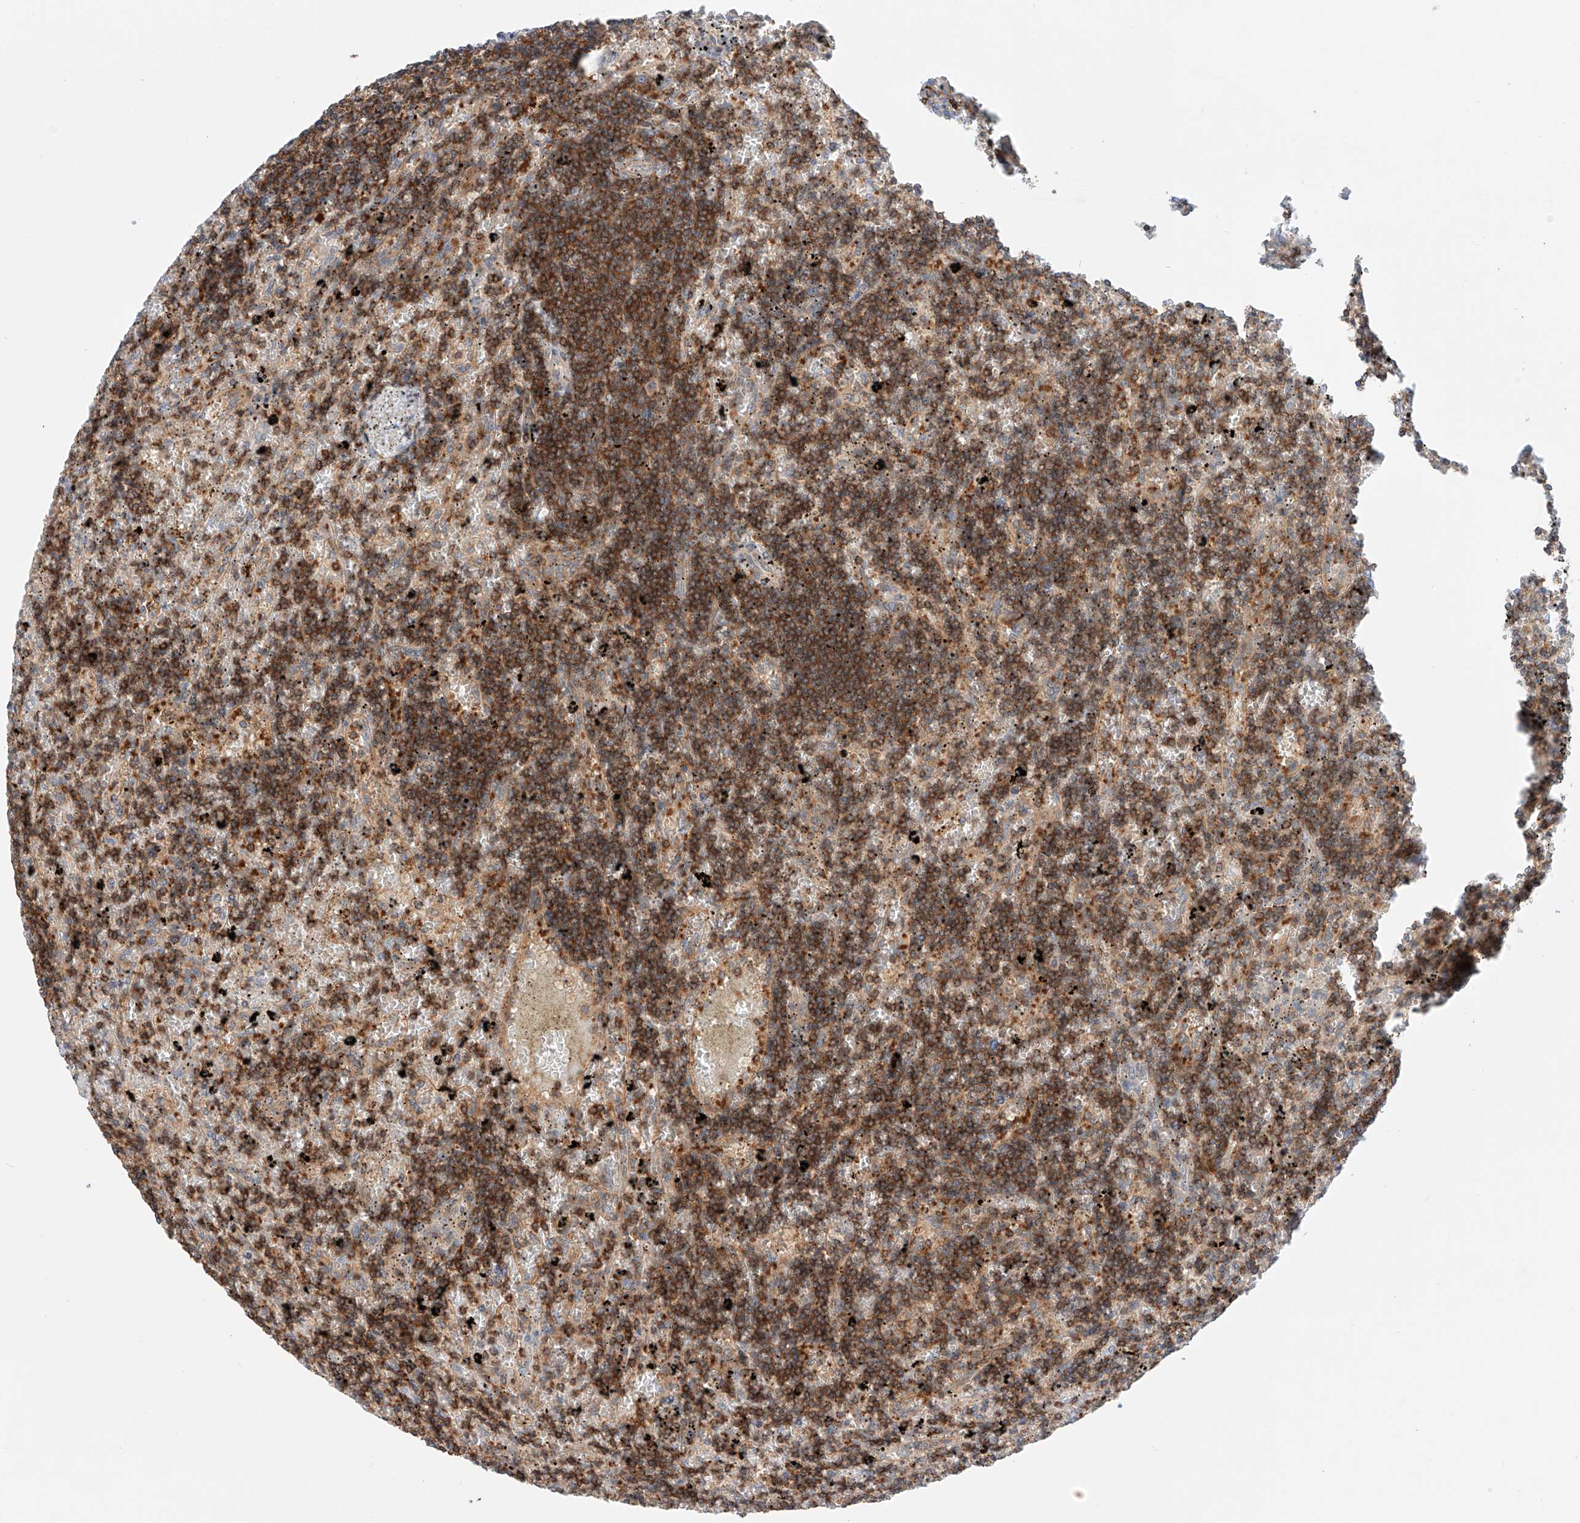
{"staining": {"intensity": "moderate", "quantity": "25%-75%", "location": "cytoplasmic/membranous"}, "tissue": "lymphoma", "cell_type": "Tumor cells", "image_type": "cancer", "snomed": [{"axis": "morphology", "description": "Malignant lymphoma, non-Hodgkin's type, Low grade"}, {"axis": "topography", "description": "Spleen"}], "caption": "IHC staining of lymphoma, which displays medium levels of moderate cytoplasmic/membranous positivity in approximately 25%-75% of tumor cells indicating moderate cytoplasmic/membranous protein expression. The staining was performed using DAB (3,3'-diaminobenzidine) (brown) for protein detection and nuclei were counterstained in hematoxylin (blue).", "gene": "MFN2", "patient": {"sex": "male", "age": 76}}